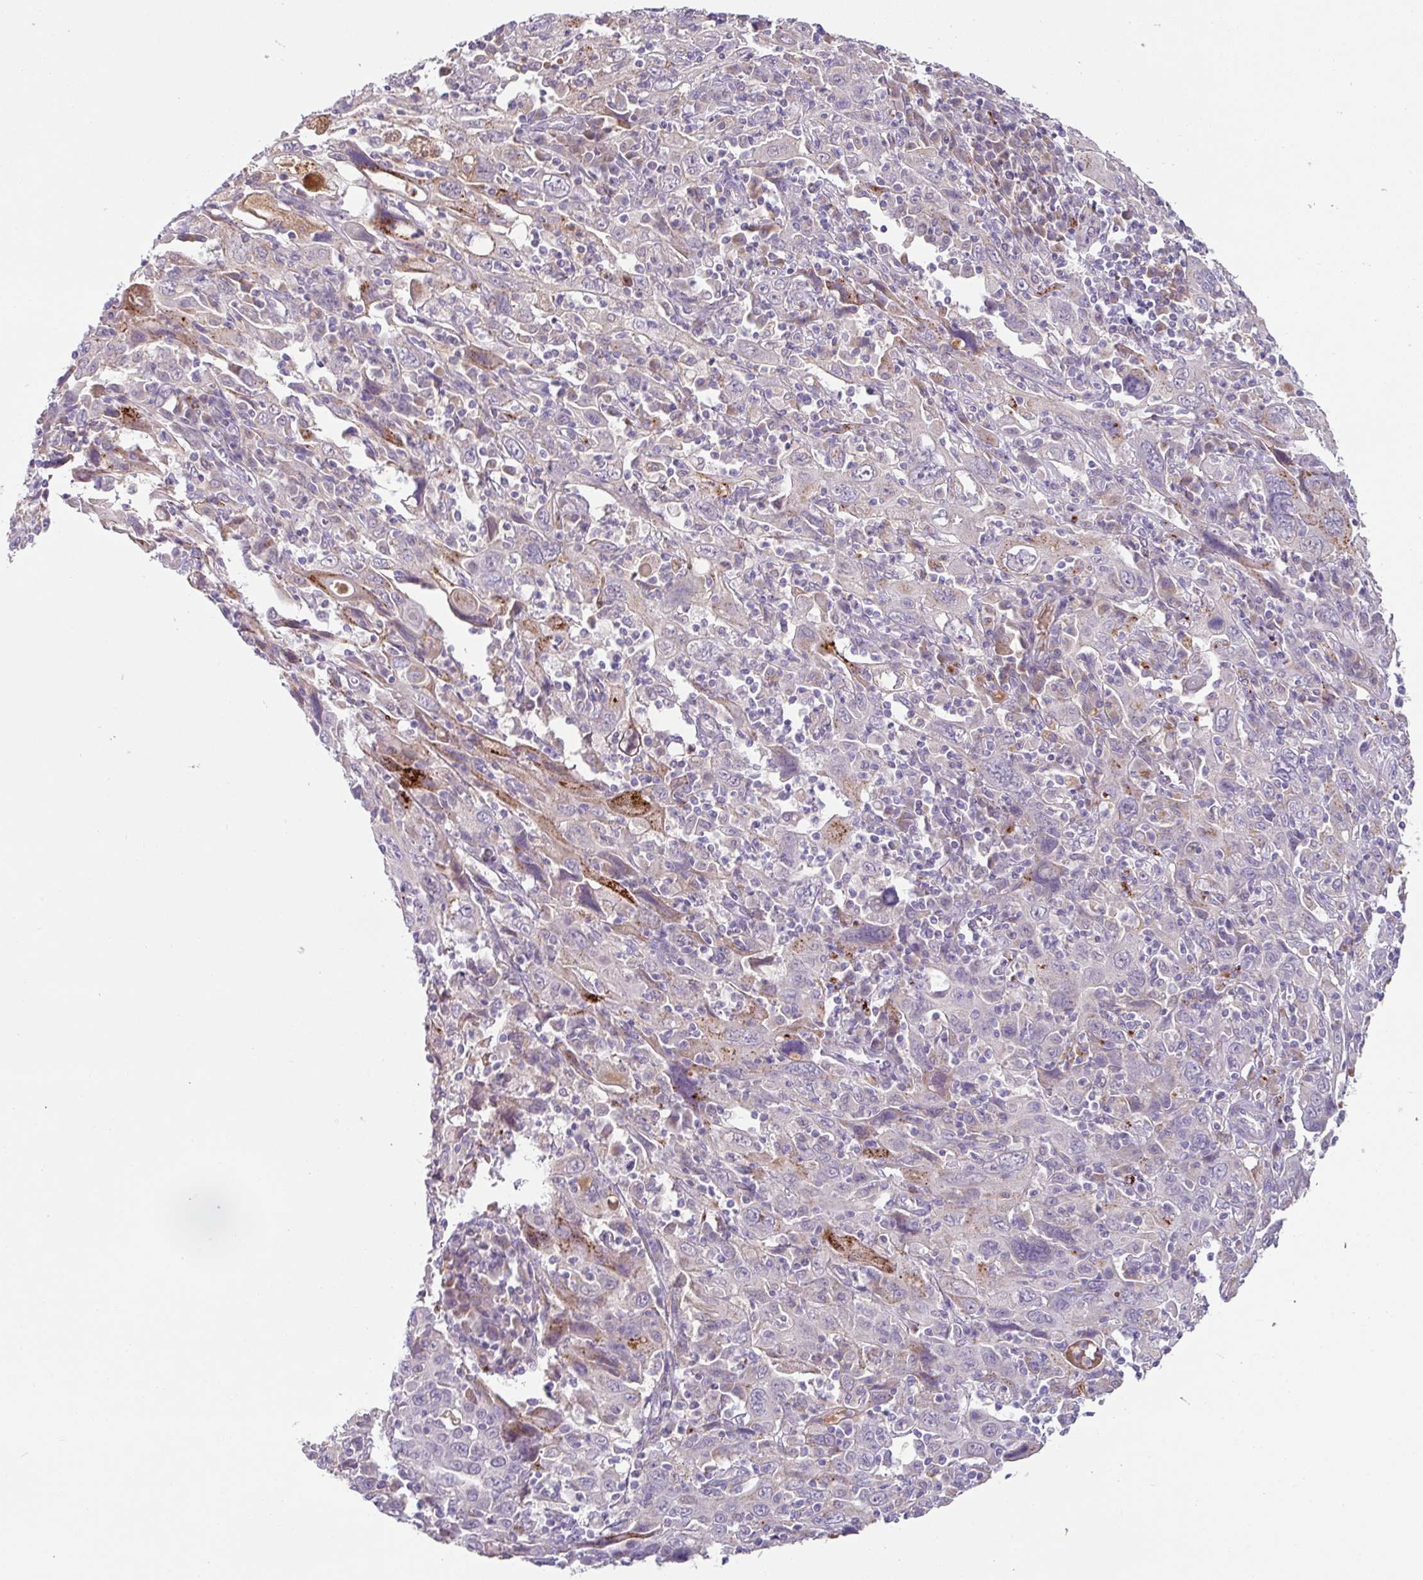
{"staining": {"intensity": "moderate", "quantity": "<25%", "location": "cytoplasmic/membranous"}, "tissue": "cervical cancer", "cell_type": "Tumor cells", "image_type": "cancer", "snomed": [{"axis": "morphology", "description": "Squamous cell carcinoma, NOS"}, {"axis": "topography", "description": "Cervix"}], "caption": "A brown stain highlights moderate cytoplasmic/membranous staining of a protein in human squamous cell carcinoma (cervical) tumor cells. Ihc stains the protein of interest in brown and the nuclei are stained blue.", "gene": "PLEKHH3", "patient": {"sex": "female", "age": 46}}